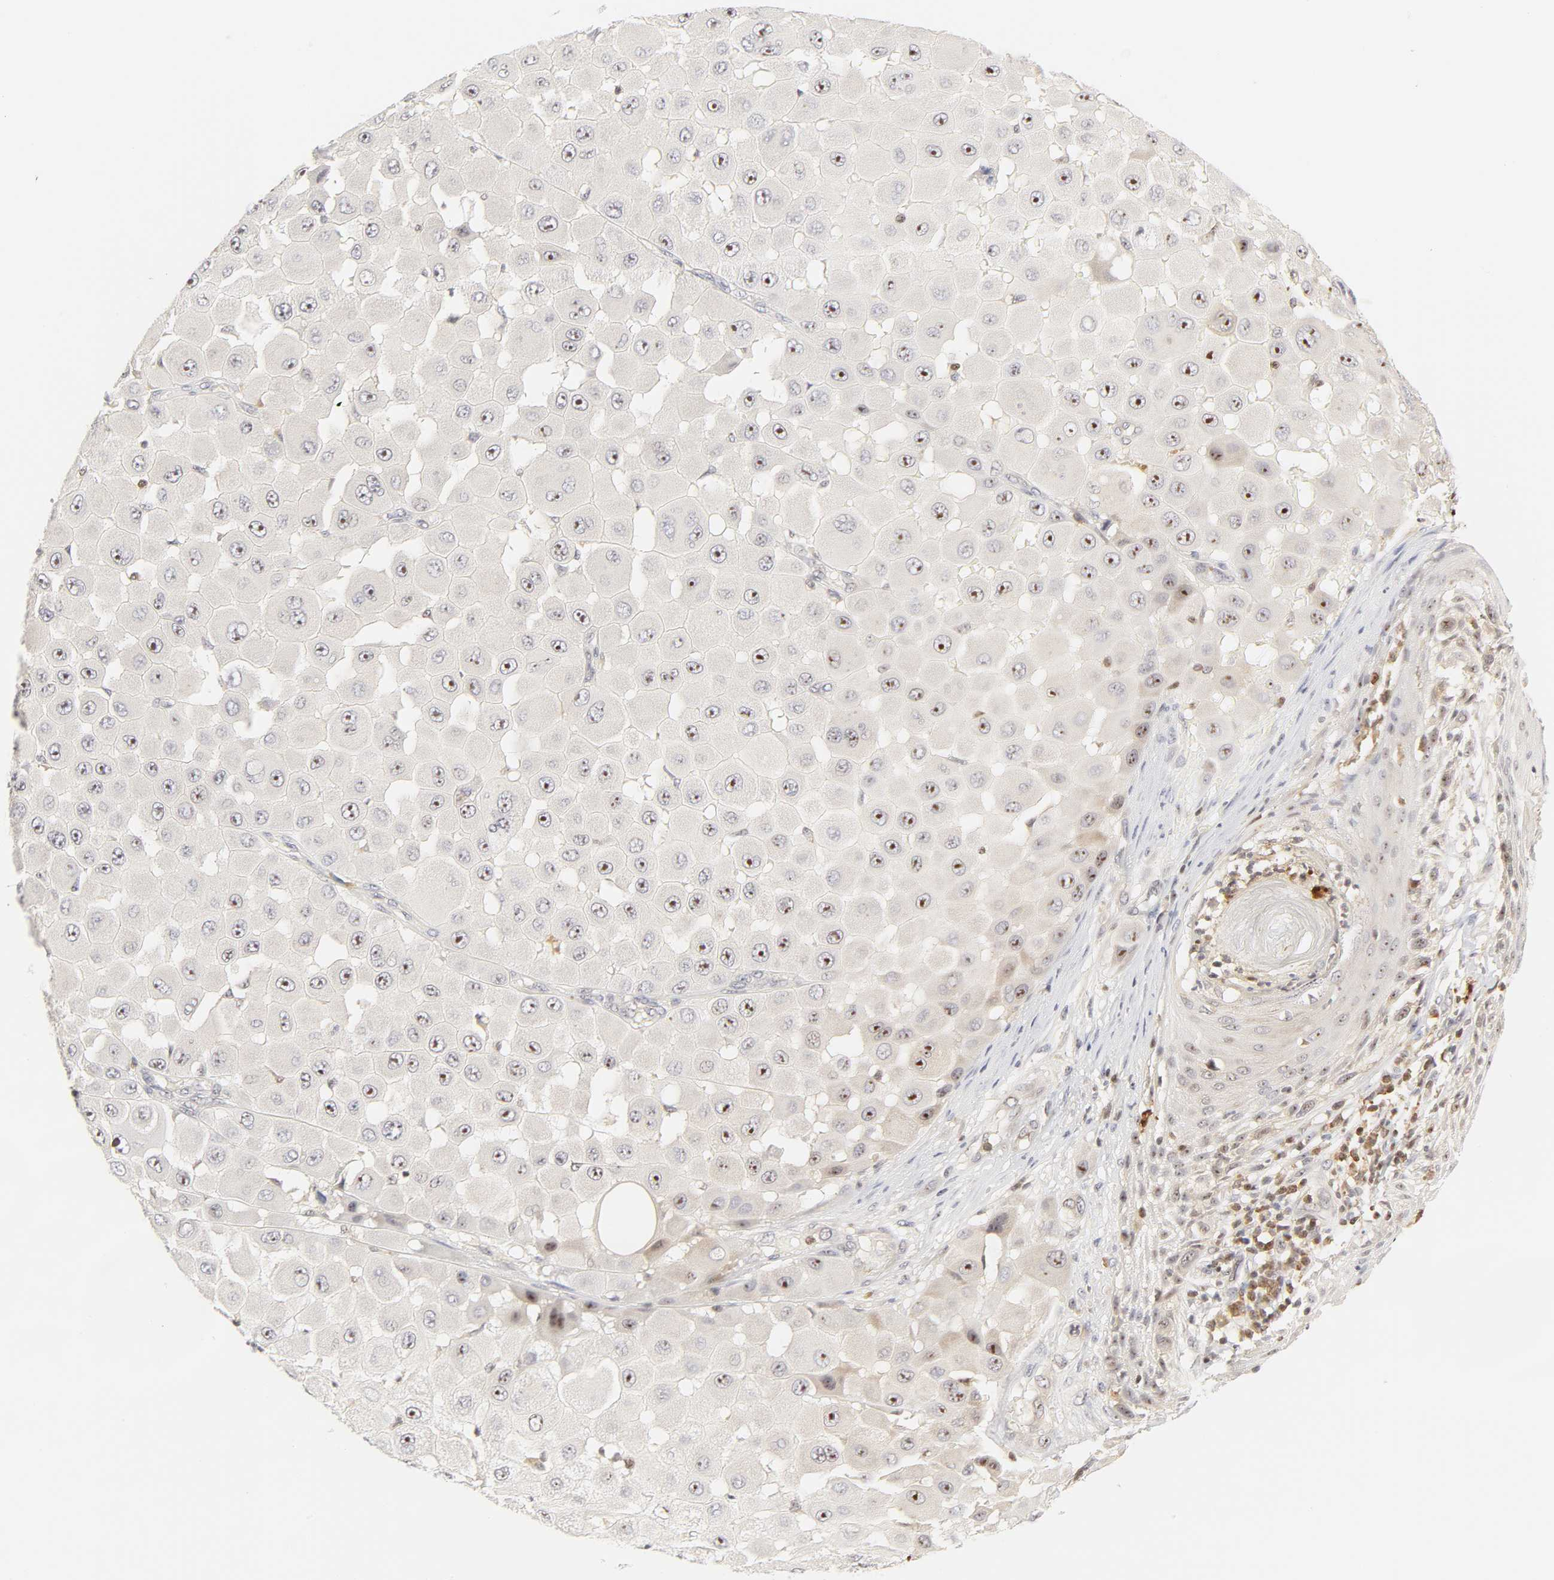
{"staining": {"intensity": "weak", "quantity": "25%-75%", "location": "nuclear"}, "tissue": "melanoma", "cell_type": "Tumor cells", "image_type": "cancer", "snomed": [{"axis": "morphology", "description": "Malignant melanoma, NOS"}, {"axis": "topography", "description": "Skin"}], "caption": "Protein staining by IHC demonstrates weak nuclear positivity in approximately 25%-75% of tumor cells in malignant melanoma.", "gene": "KIF2A", "patient": {"sex": "female", "age": 81}}